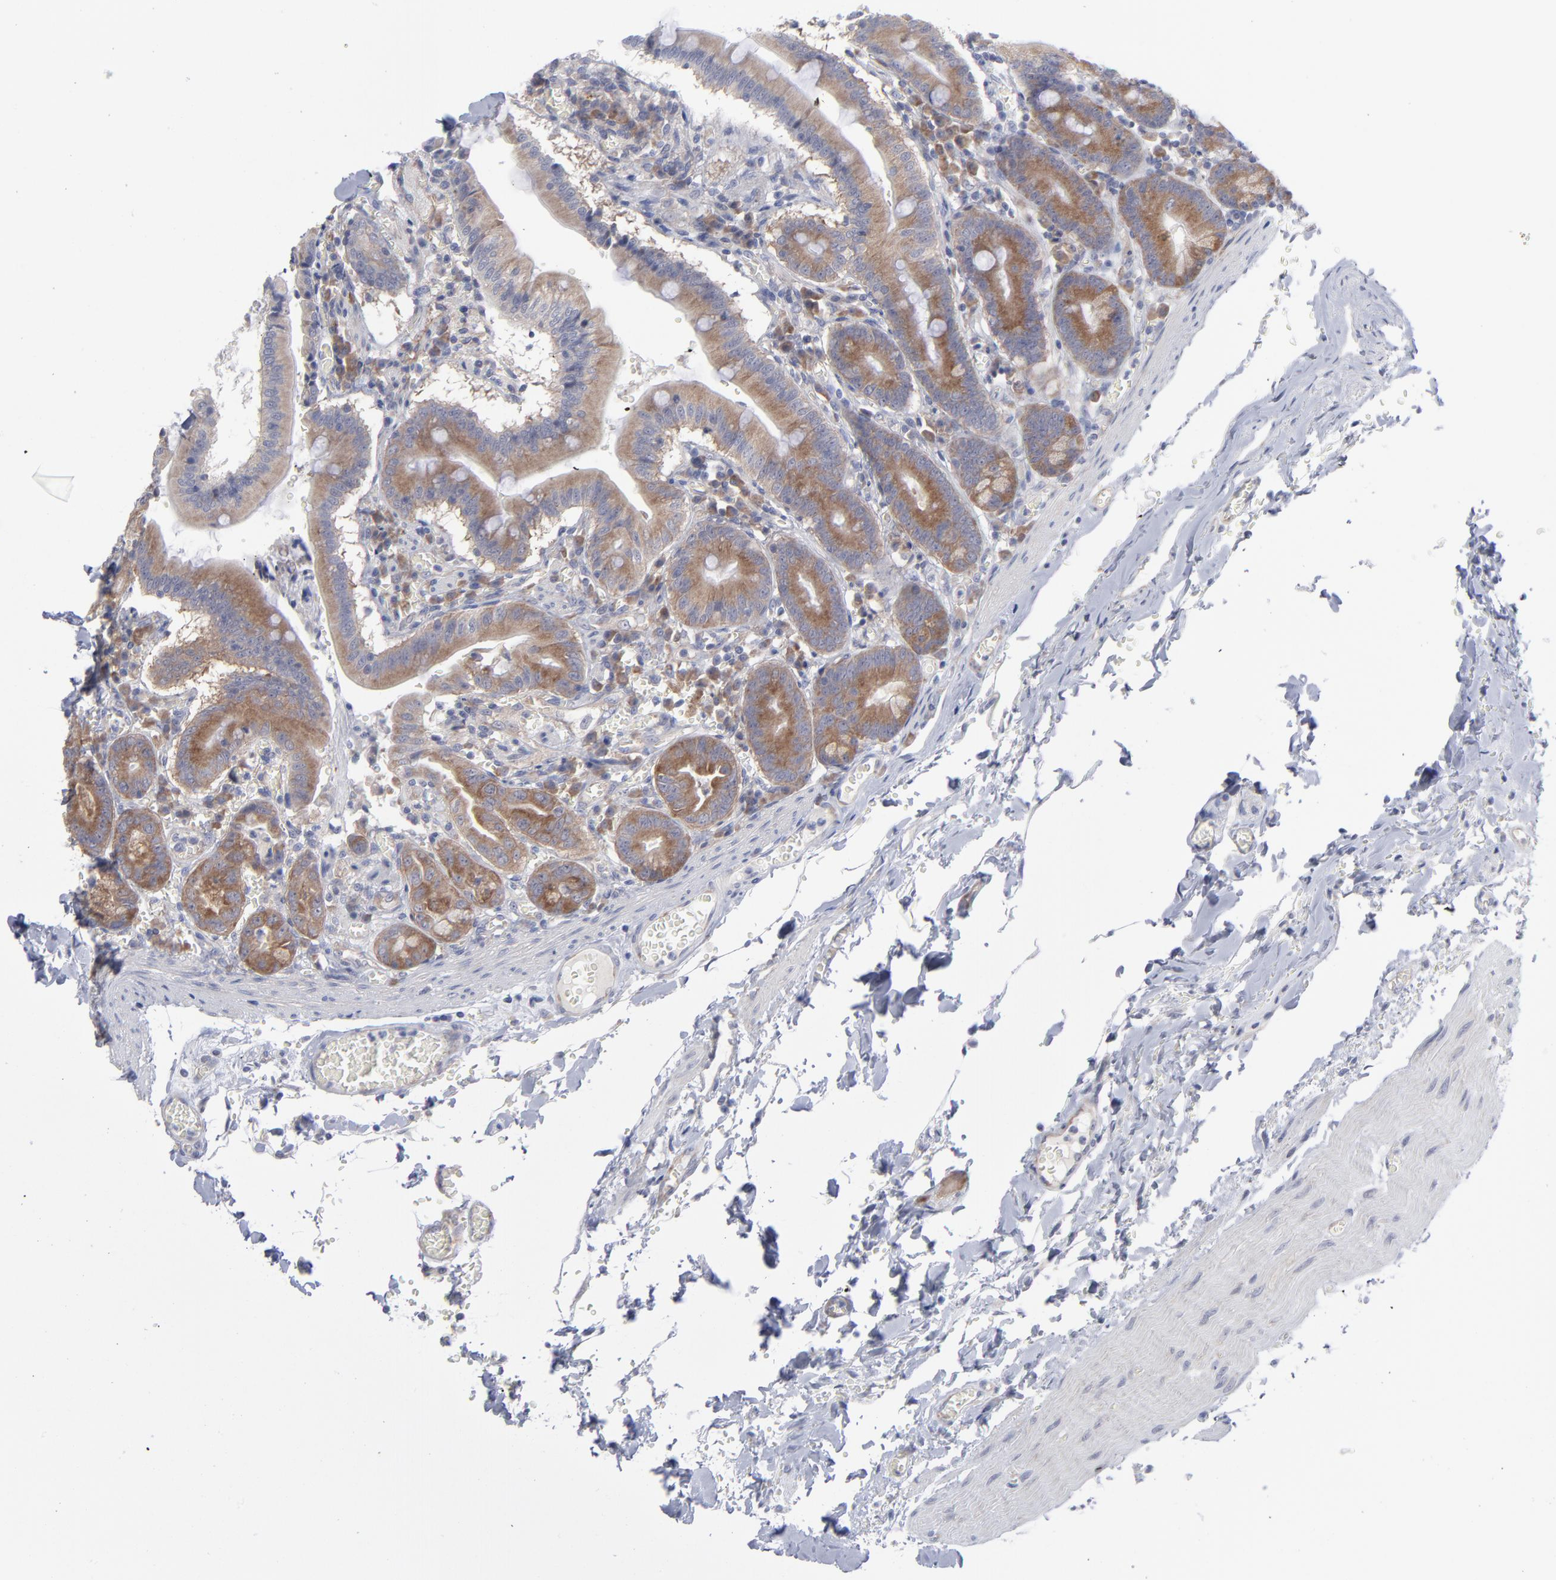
{"staining": {"intensity": "moderate", "quantity": ">75%", "location": "cytoplasmic/membranous"}, "tissue": "small intestine", "cell_type": "Glandular cells", "image_type": "normal", "snomed": [{"axis": "morphology", "description": "Normal tissue, NOS"}, {"axis": "topography", "description": "Small intestine"}], "caption": "Normal small intestine demonstrates moderate cytoplasmic/membranous staining in about >75% of glandular cells, visualized by immunohistochemistry.", "gene": "RPS24", "patient": {"sex": "male", "age": 71}}